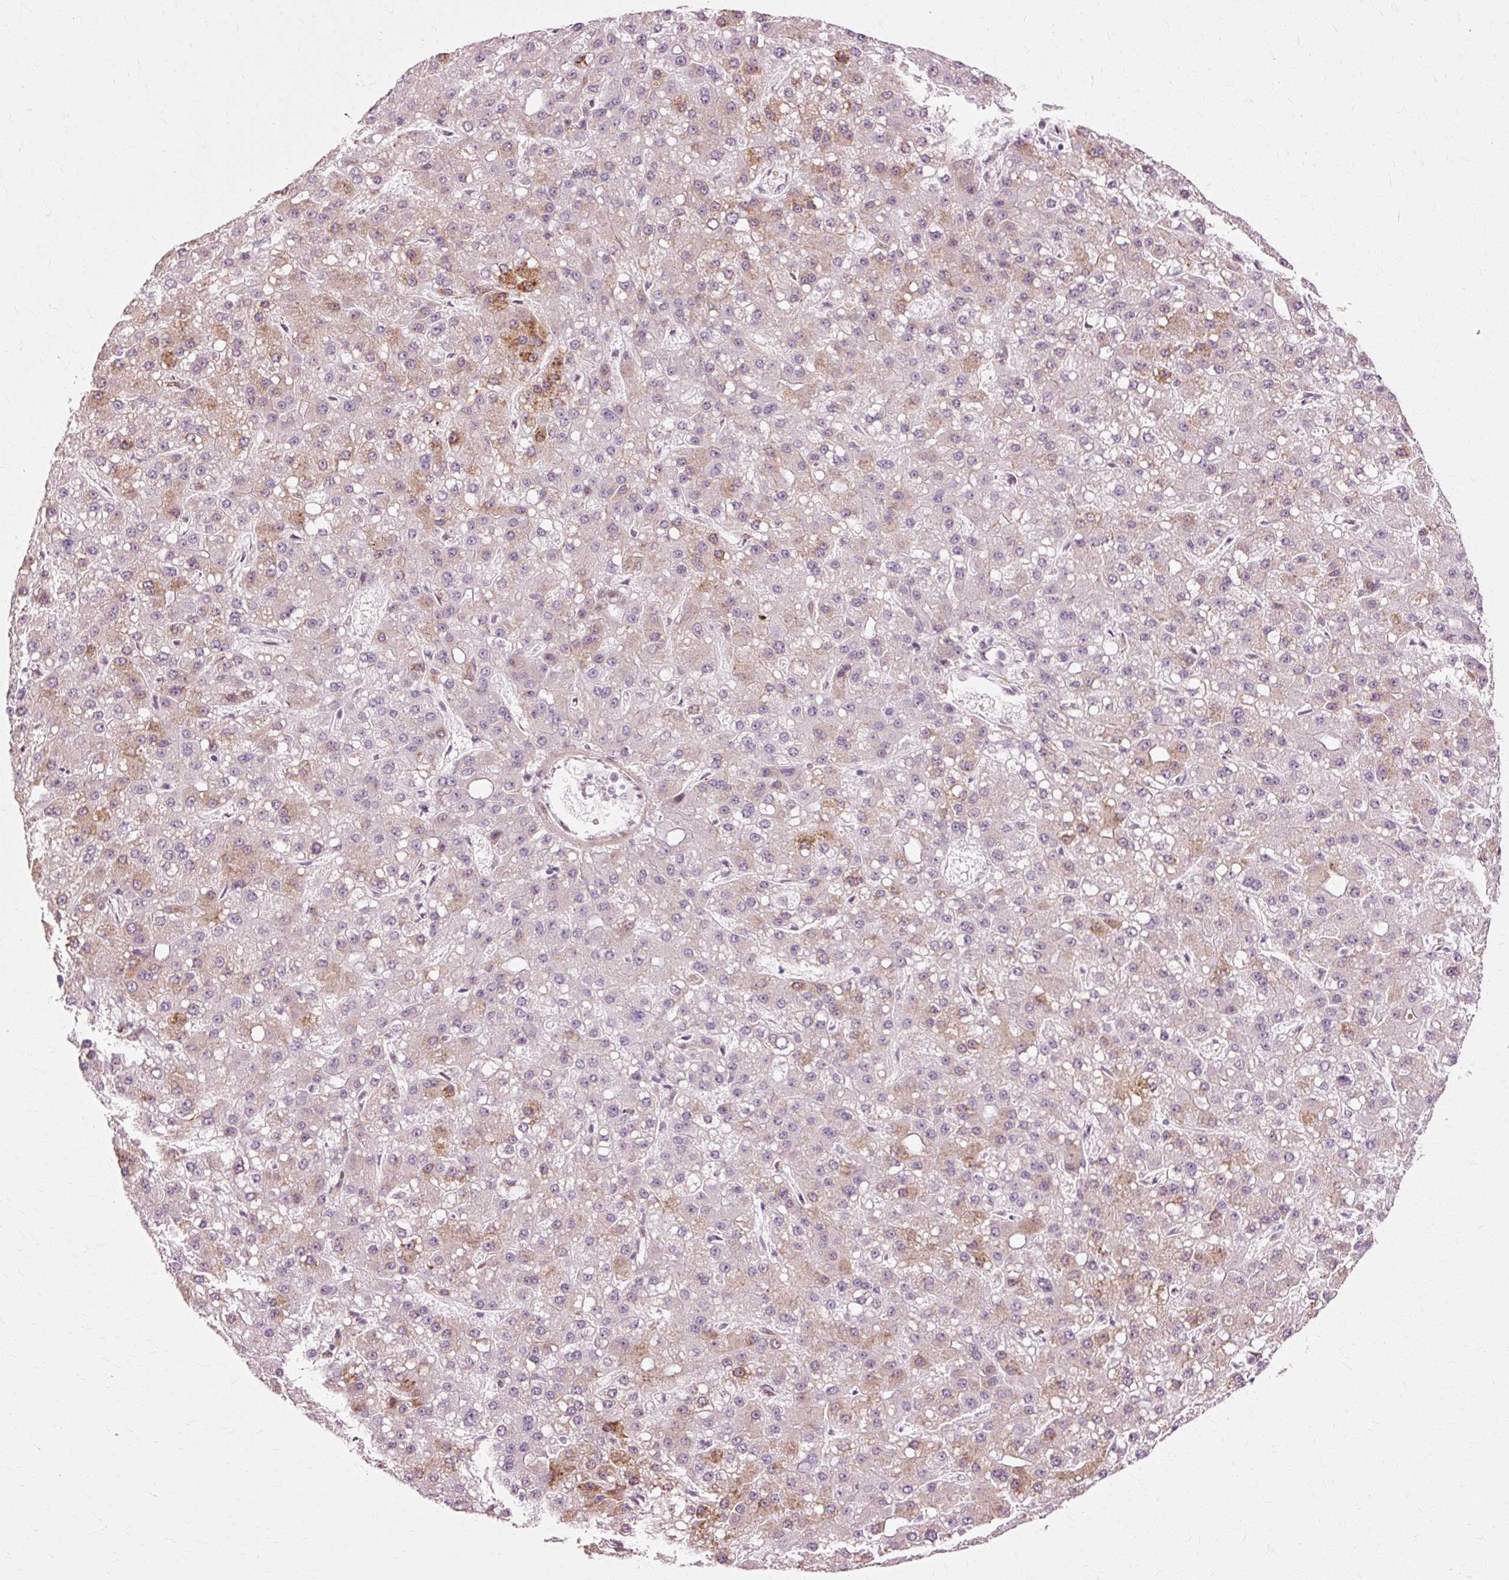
{"staining": {"intensity": "moderate", "quantity": "<25%", "location": "cytoplasmic/membranous"}, "tissue": "liver cancer", "cell_type": "Tumor cells", "image_type": "cancer", "snomed": [{"axis": "morphology", "description": "Carcinoma, Hepatocellular, NOS"}, {"axis": "topography", "description": "Liver"}], "caption": "Human liver cancer (hepatocellular carcinoma) stained with a protein marker reveals moderate staining in tumor cells.", "gene": "RGPD5", "patient": {"sex": "male", "age": 67}}